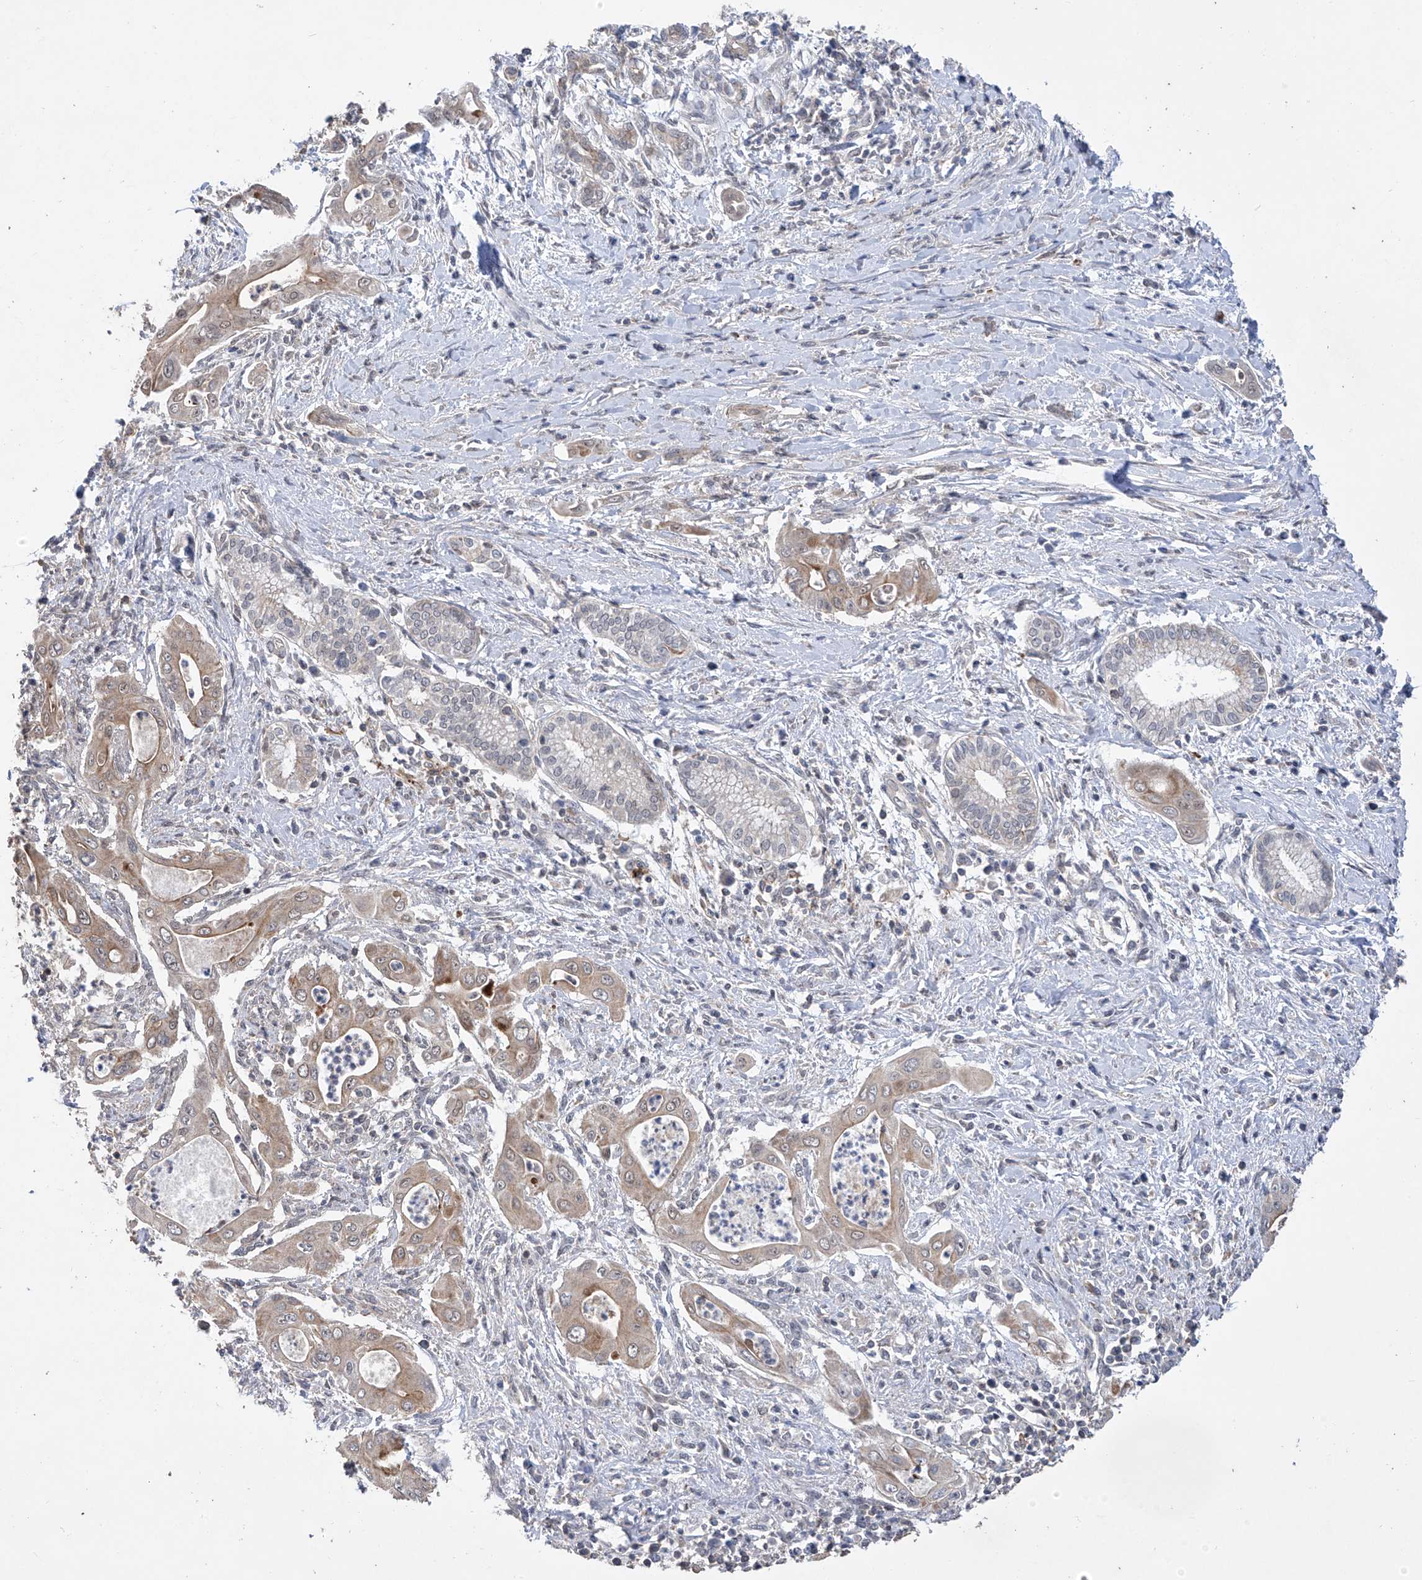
{"staining": {"intensity": "moderate", "quantity": "25%-75%", "location": "cytoplasmic/membranous"}, "tissue": "pancreatic cancer", "cell_type": "Tumor cells", "image_type": "cancer", "snomed": [{"axis": "morphology", "description": "Adenocarcinoma, NOS"}, {"axis": "topography", "description": "Pancreas"}], "caption": "Protein staining of adenocarcinoma (pancreatic) tissue shows moderate cytoplasmic/membranous positivity in about 25%-75% of tumor cells.", "gene": "KIFC2", "patient": {"sex": "male", "age": 58}}